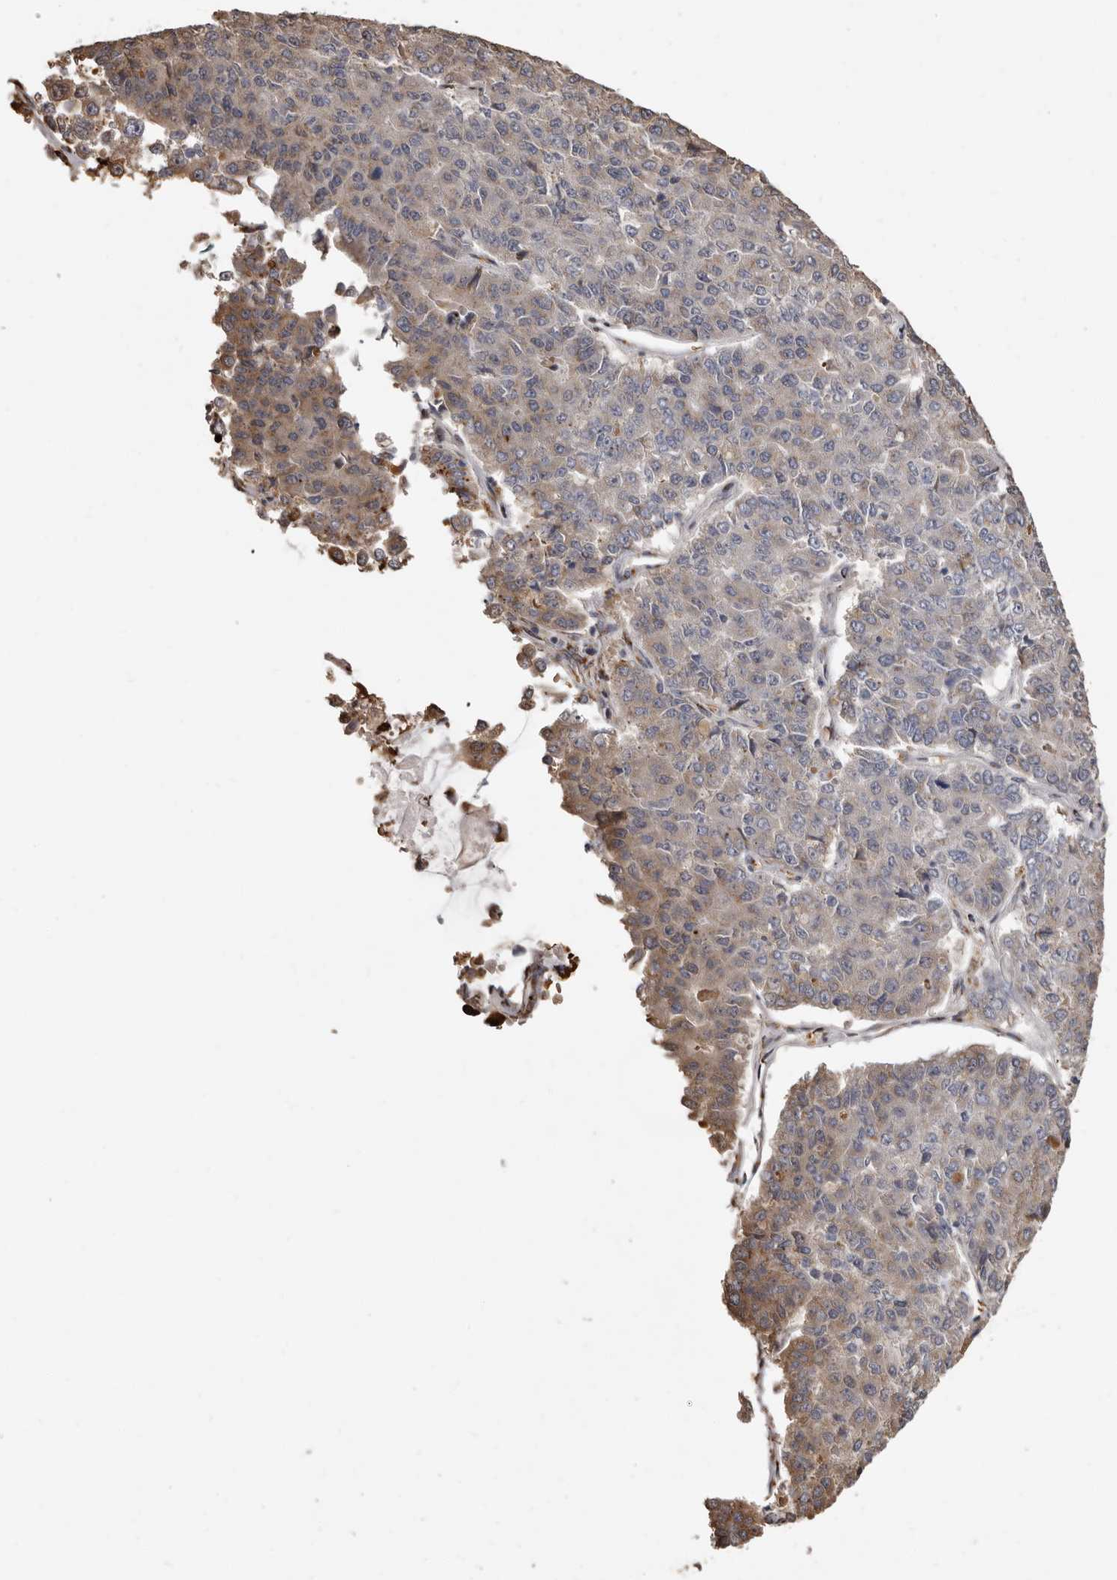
{"staining": {"intensity": "weak", "quantity": "<25%", "location": "cytoplasmic/membranous"}, "tissue": "pancreatic cancer", "cell_type": "Tumor cells", "image_type": "cancer", "snomed": [{"axis": "morphology", "description": "Adenocarcinoma, NOS"}, {"axis": "topography", "description": "Pancreas"}], "caption": "Tumor cells show no significant protein expression in pancreatic cancer.", "gene": "ENTREP1", "patient": {"sex": "male", "age": 50}}